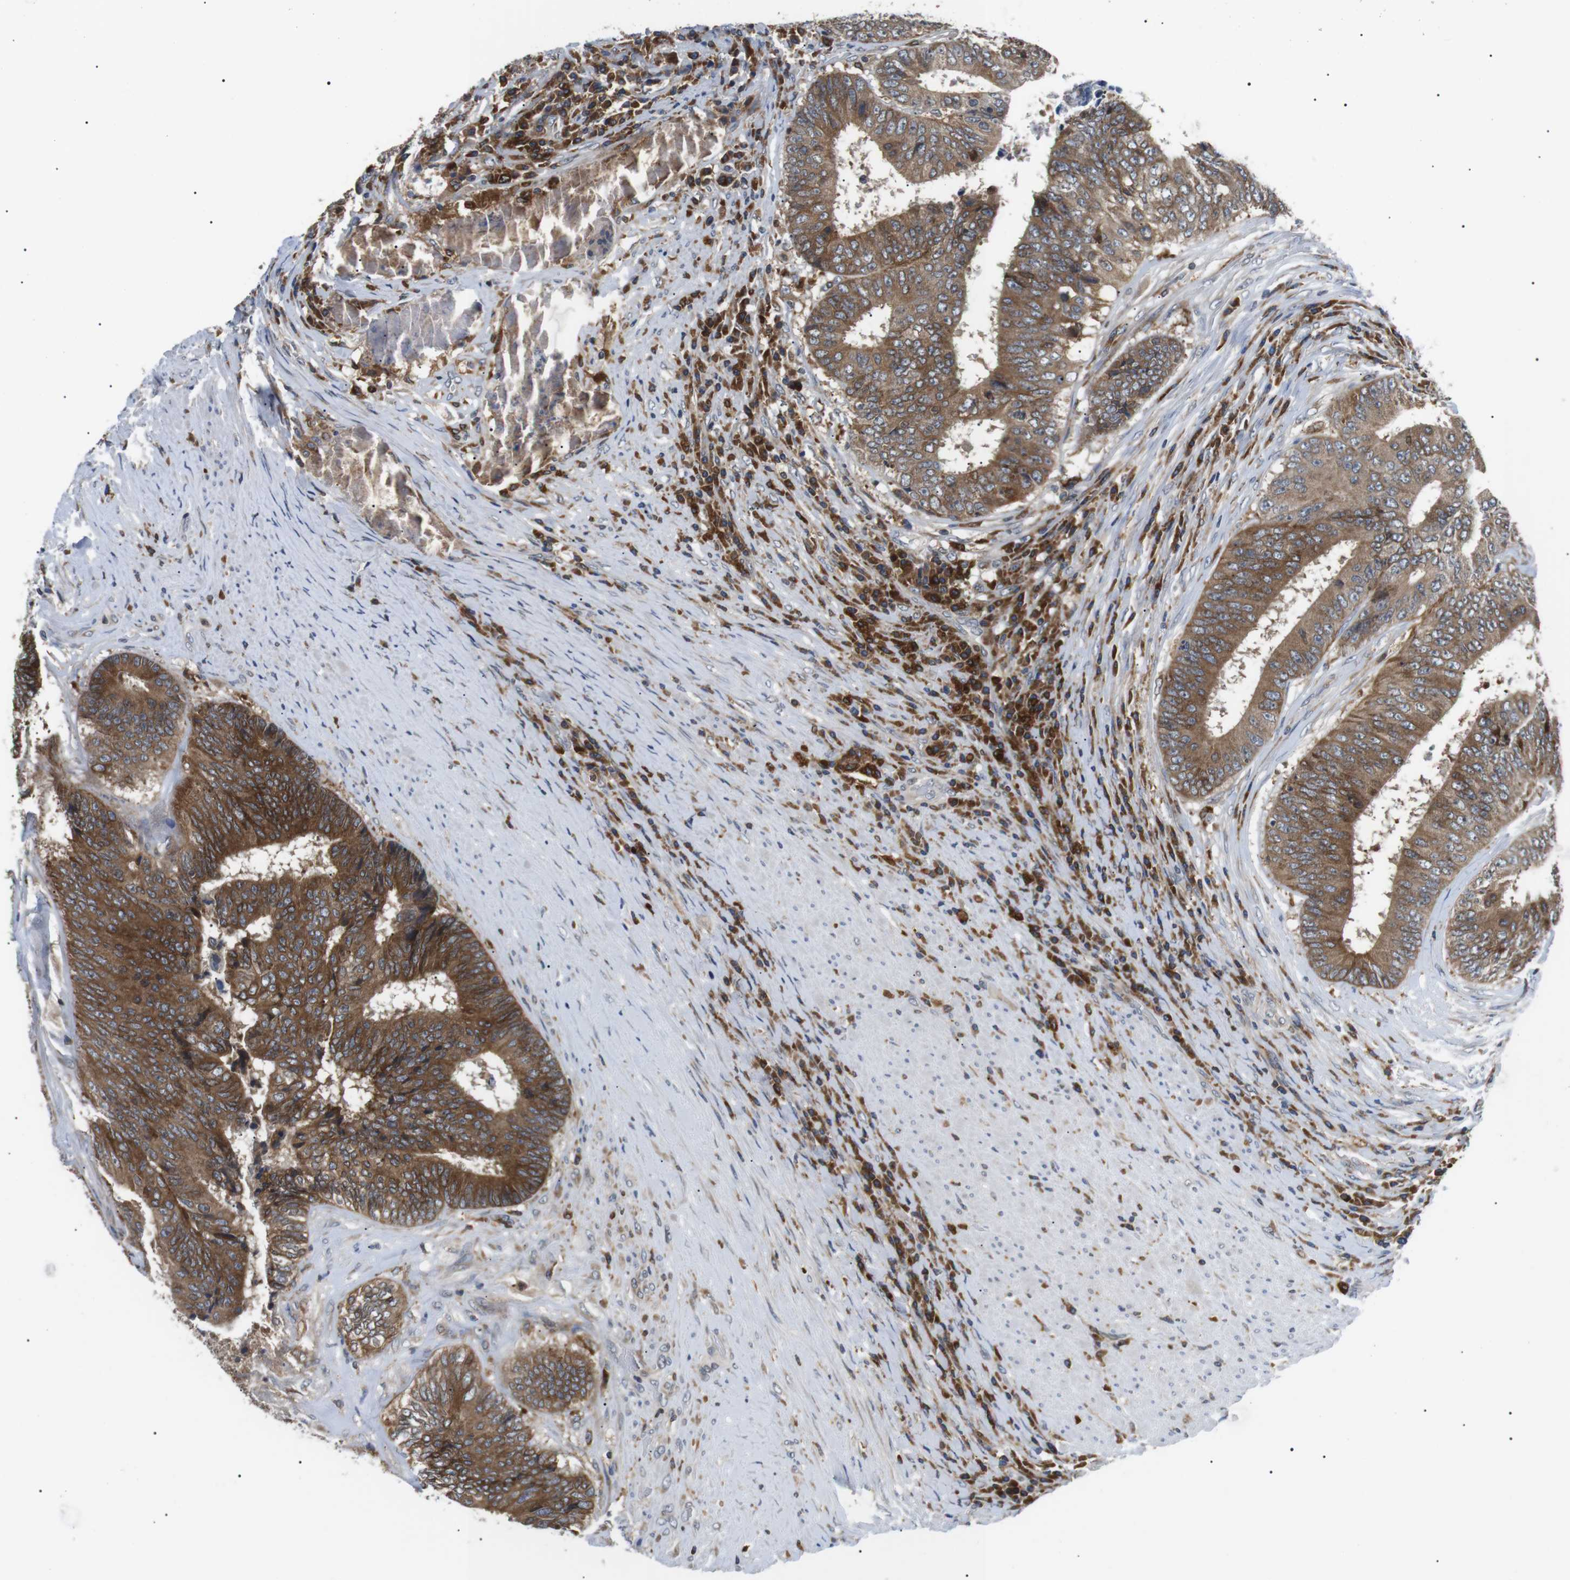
{"staining": {"intensity": "strong", "quantity": ">75%", "location": "cytoplasmic/membranous"}, "tissue": "colorectal cancer", "cell_type": "Tumor cells", "image_type": "cancer", "snomed": [{"axis": "morphology", "description": "Adenocarcinoma, NOS"}, {"axis": "topography", "description": "Rectum"}], "caption": "Tumor cells reveal high levels of strong cytoplasmic/membranous staining in approximately >75% of cells in human colorectal cancer.", "gene": "RAB9A", "patient": {"sex": "male", "age": 72}}